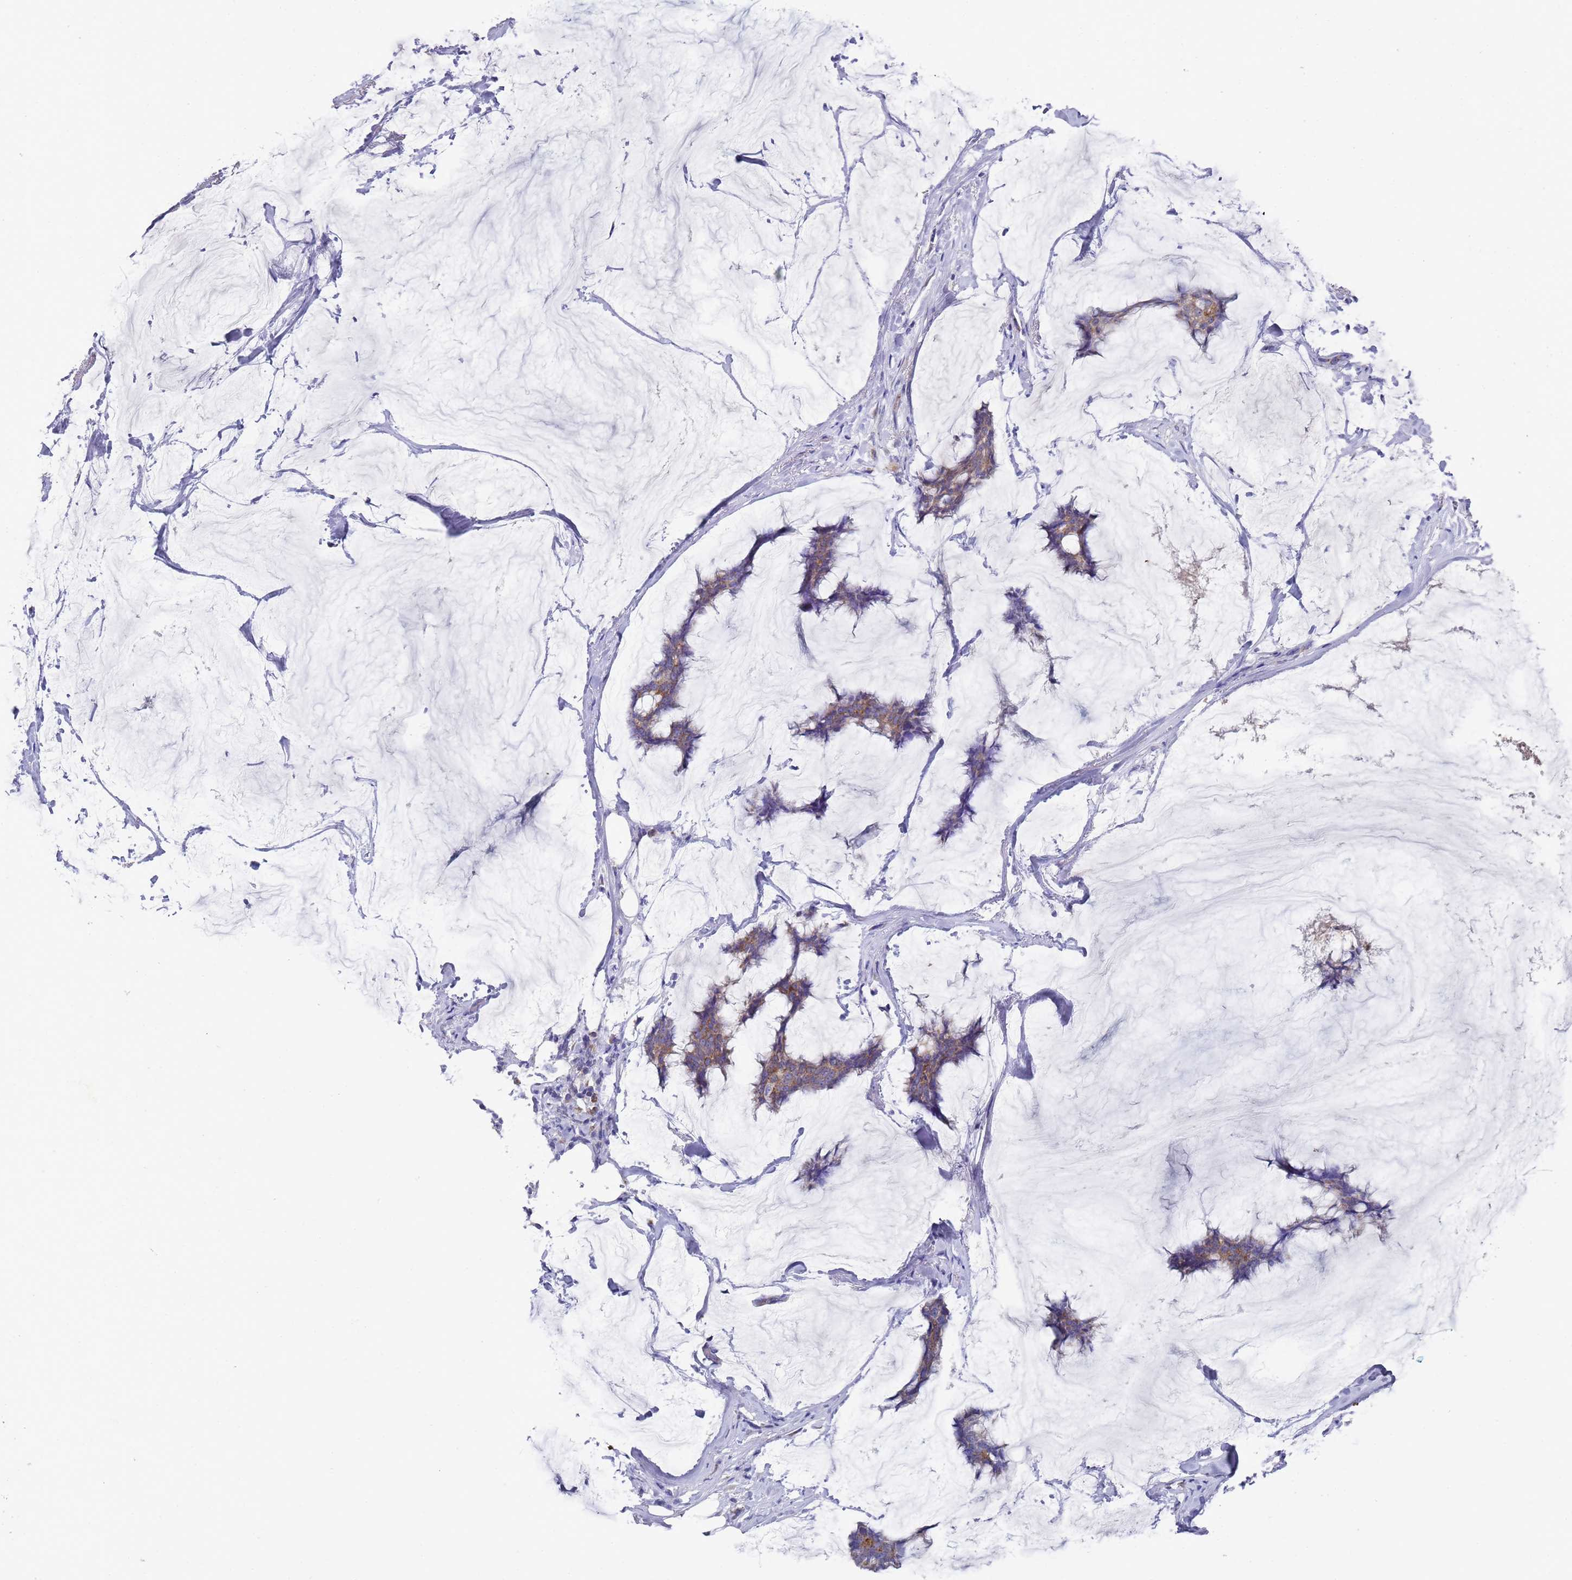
{"staining": {"intensity": "moderate", "quantity": ">75%", "location": "cytoplasmic/membranous"}, "tissue": "breast cancer", "cell_type": "Tumor cells", "image_type": "cancer", "snomed": [{"axis": "morphology", "description": "Duct carcinoma"}, {"axis": "topography", "description": "Breast"}], "caption": "Protein expression analysis of breast cancer (infiltrating ductal carcinoma) reveals moderate cytoplasmic/membranous positivity in approximately >75% of tumor cells.", "gene": "NPEPPS", "patient": {"sex": "female", "age": 93}}